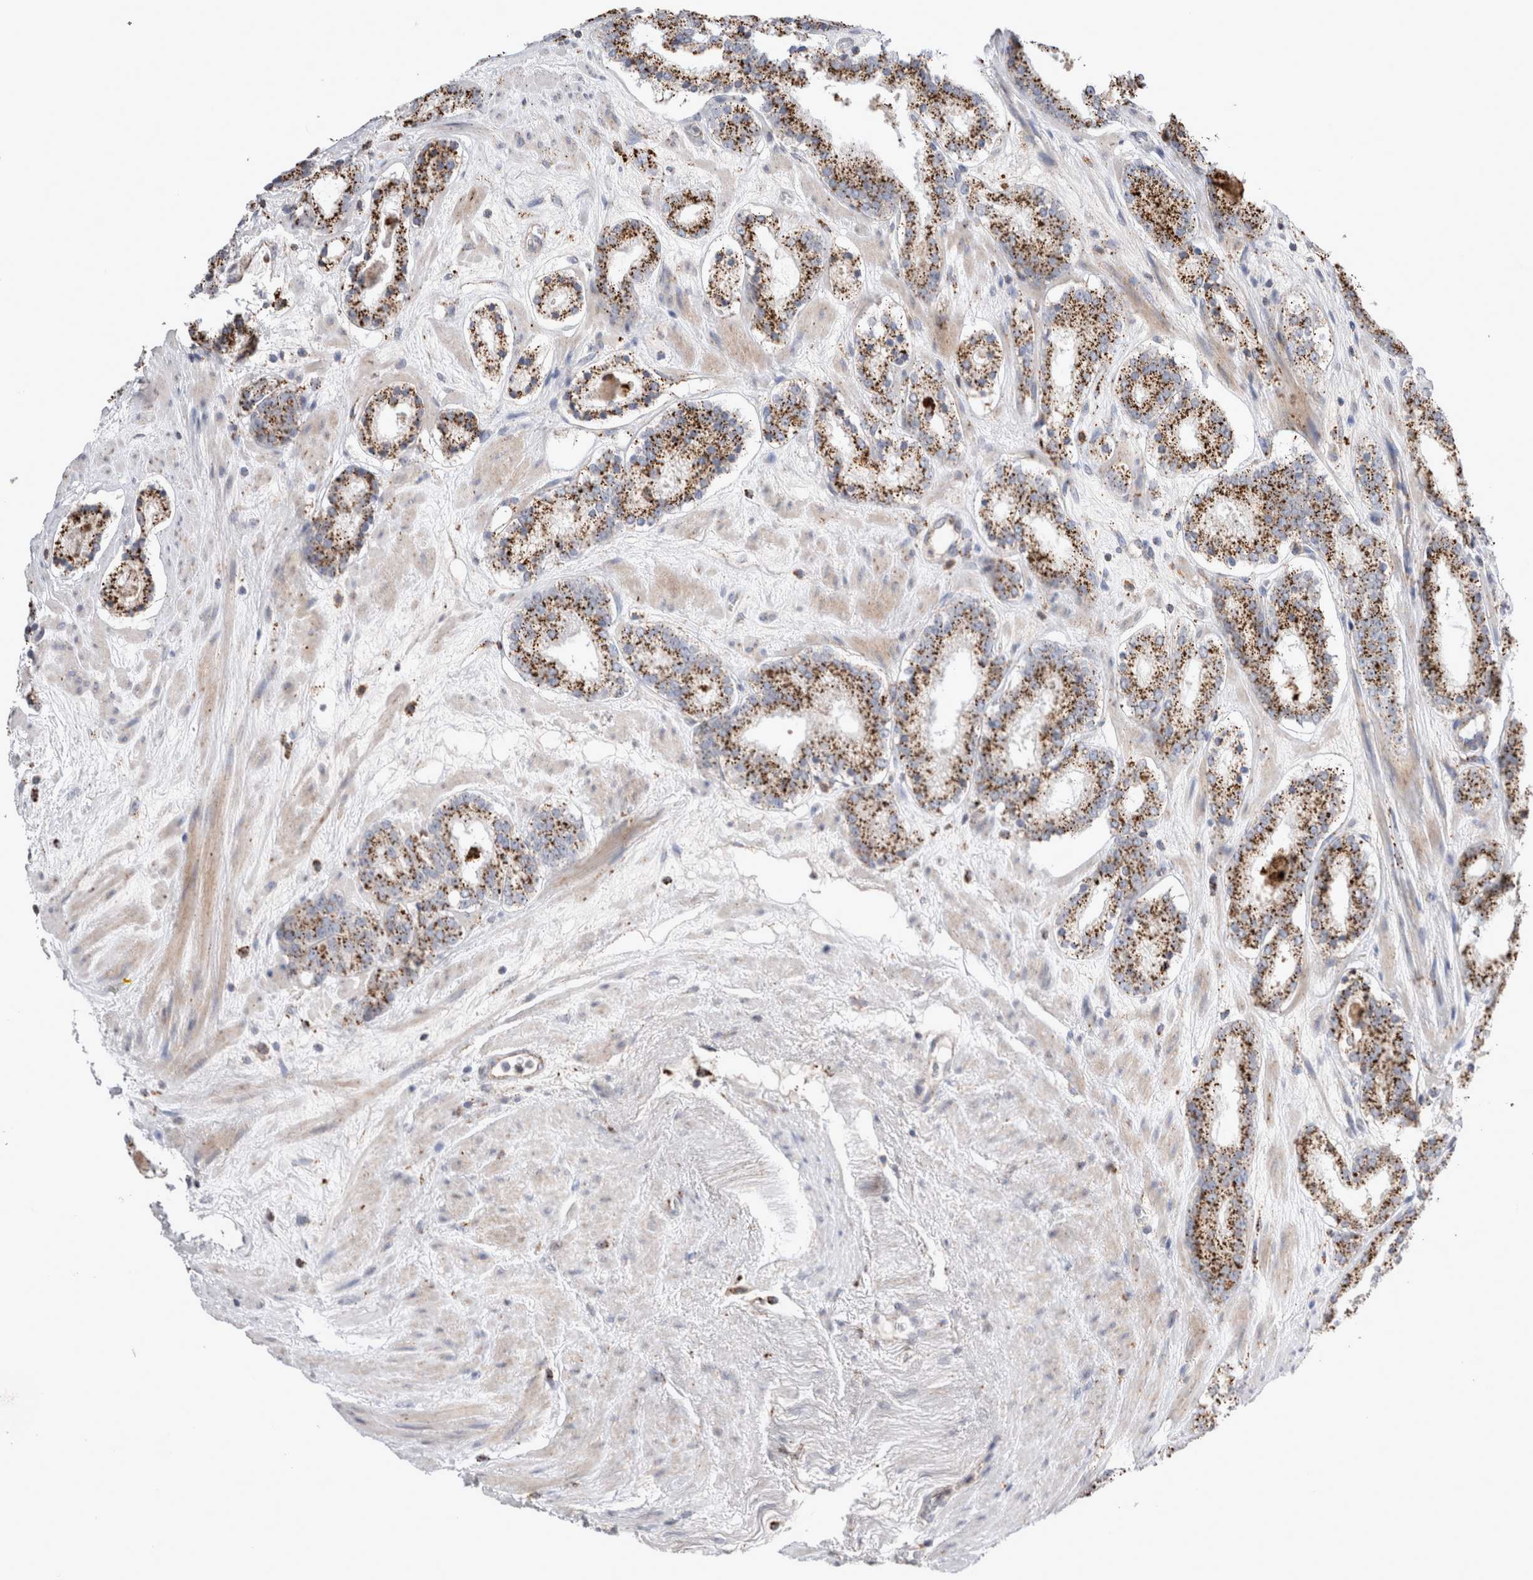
{"staining": {"intensity": "strong", "quantity": ">75%", "location": "cytoplasmic/membranous"}, "tissue": "prostate cancer", "cell_type": "Tumor cells", "image_type": "cancer", "snomed": [{"axis": "morphology", "description": "Adenocarcinoma, Low grade"}, {"axis": "topography", "description": "Prostate"}], "caption": "The image displays immunohistochemical staining of prostate adenocarcinoma (low-grade). There is strong cytoplasmic/membranous positivity is seen in about >75% of tumor cells. Nuclei are stained in blue.", "gene": "CTSA", "patient": {"sex": "male", "age": 69}}